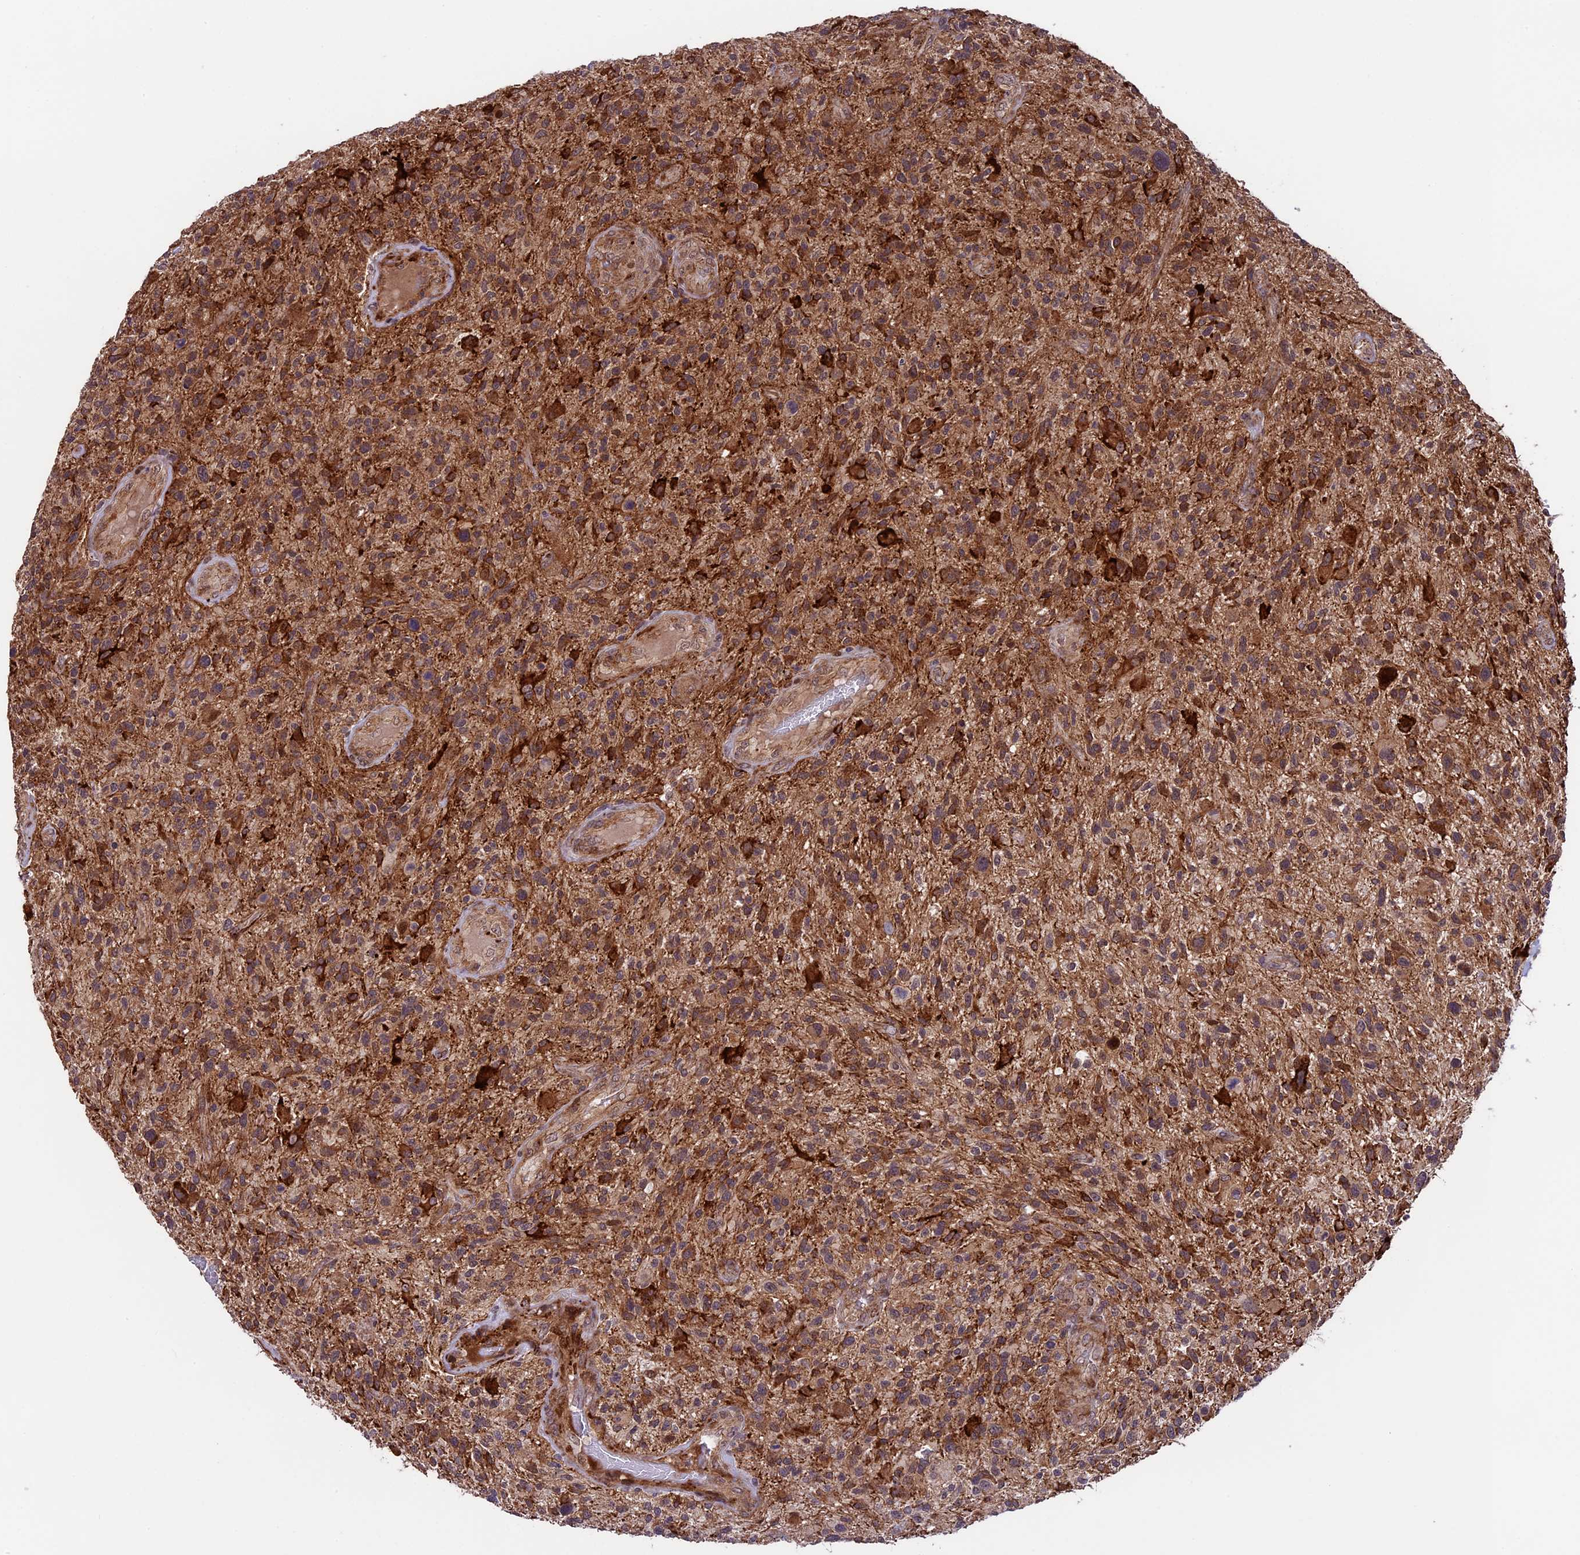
{"staining": {"intensity": "moderate", "quantity": ">75%", "location": "cytoplasmic/membranous"}, "tissue": "glioma", "cell_type": "Tumor cells", "image_type": "cancer", "snomed": [{"axis": "morphology", "description": "Glioma, malignant, High grade"}, {"axis": "topography", "description": "Brain"}], "caption": "Glioma stained for a protein demonstrates moderate cytoplasmic/membranous positivity in tumor cells.", "gene": "SIPA1L3", "patient": {"sex": "male", "age": 47}}